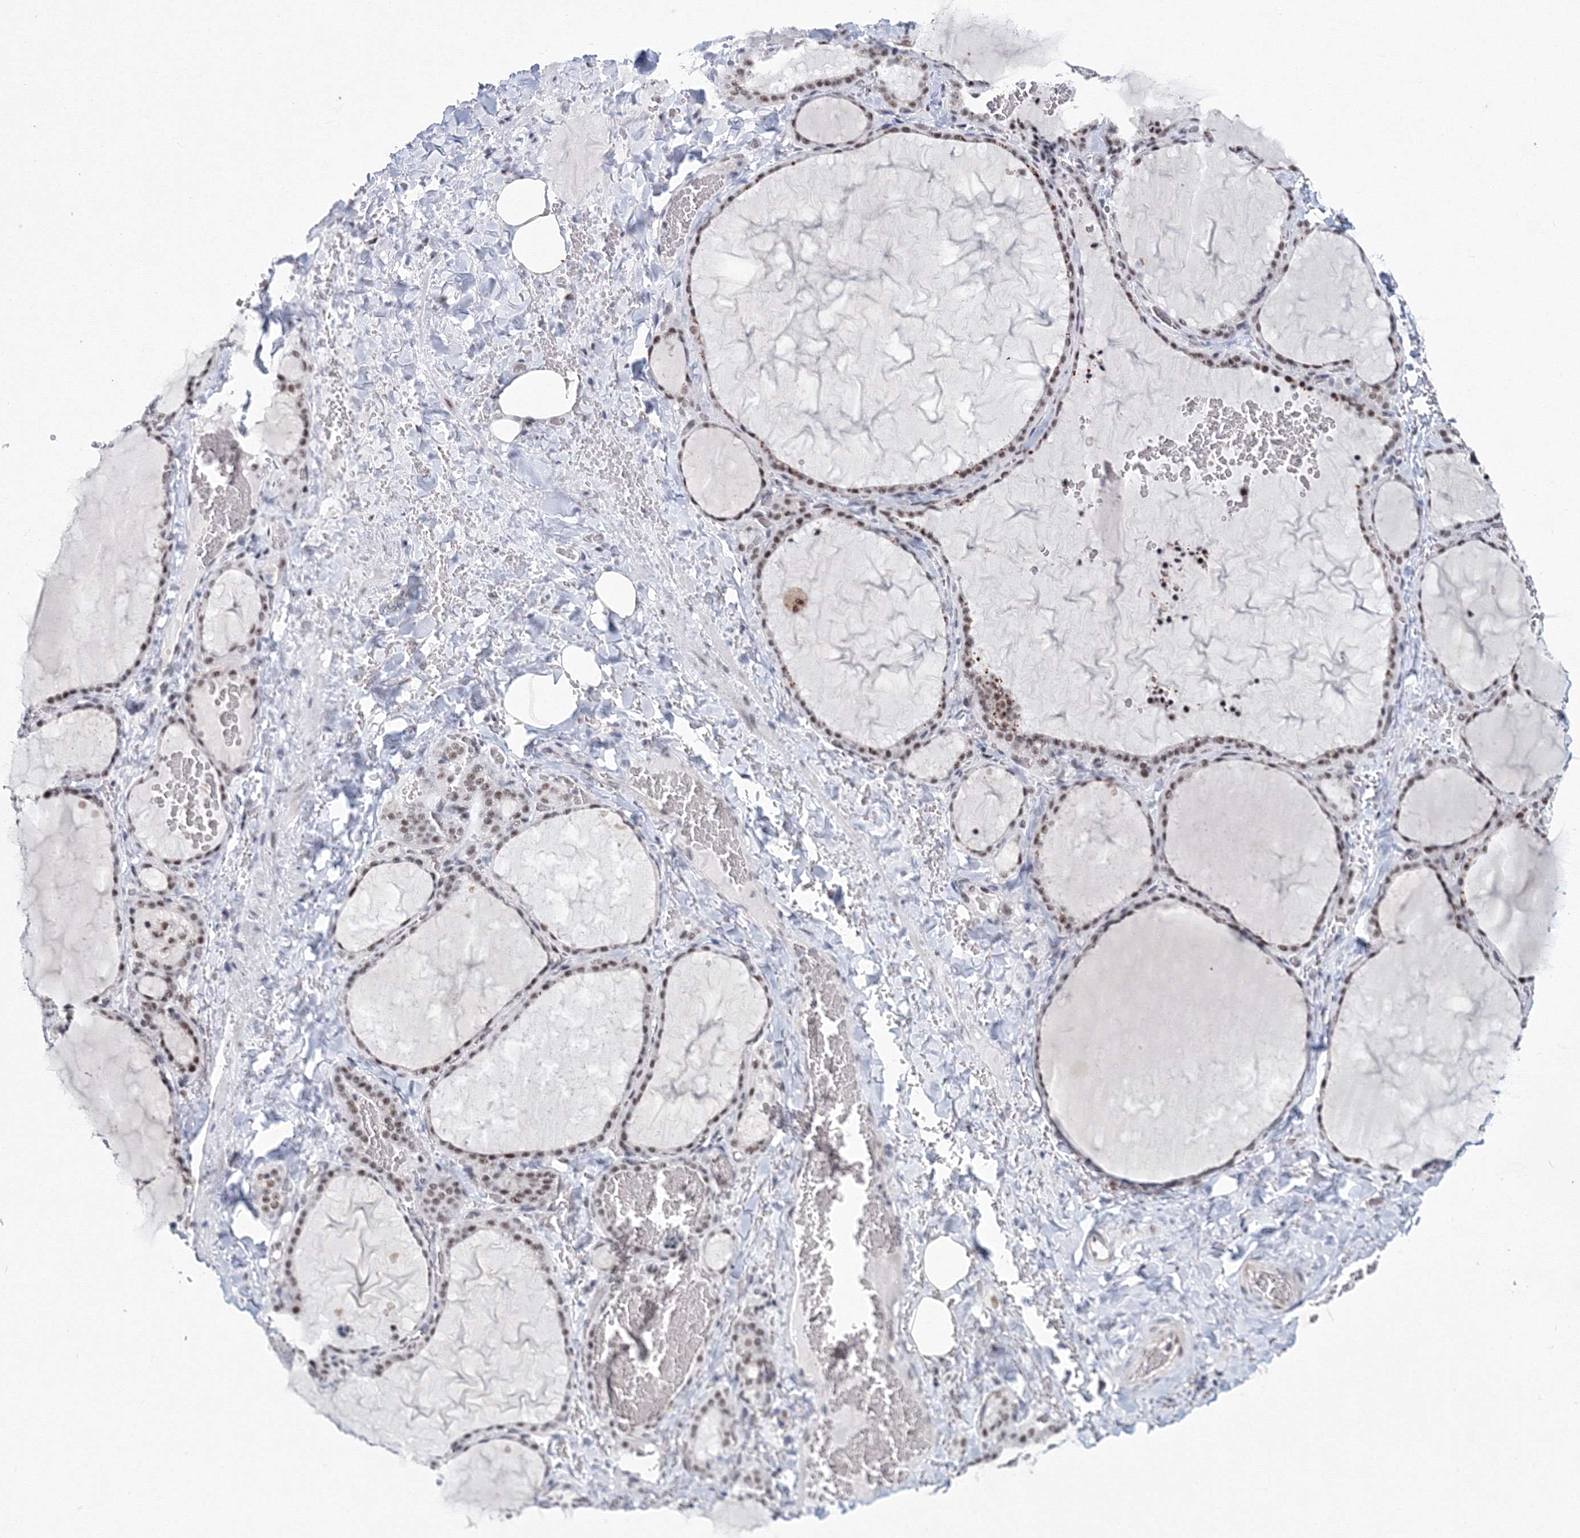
{"staining": {"intensity": "strong", "quantity": "25%-75%", "location": "nuclear"}, "tissue": "thyroid gland", "cell_type": "Glandular cells", "image_type": "normal", "snomed": [{"axis": "morphology", "description": "Normal tissue, NOS"}, {"axis": "topography", "description": "Thyroid gland"}], "caption": "Brown immunohistochemical staining in normal human thyroid gland reveals strong nuclear positivity in about 25%-75% of glandular cells.", "gene": "SF3B6", "patient": {"sex": "female", "age": 22}}